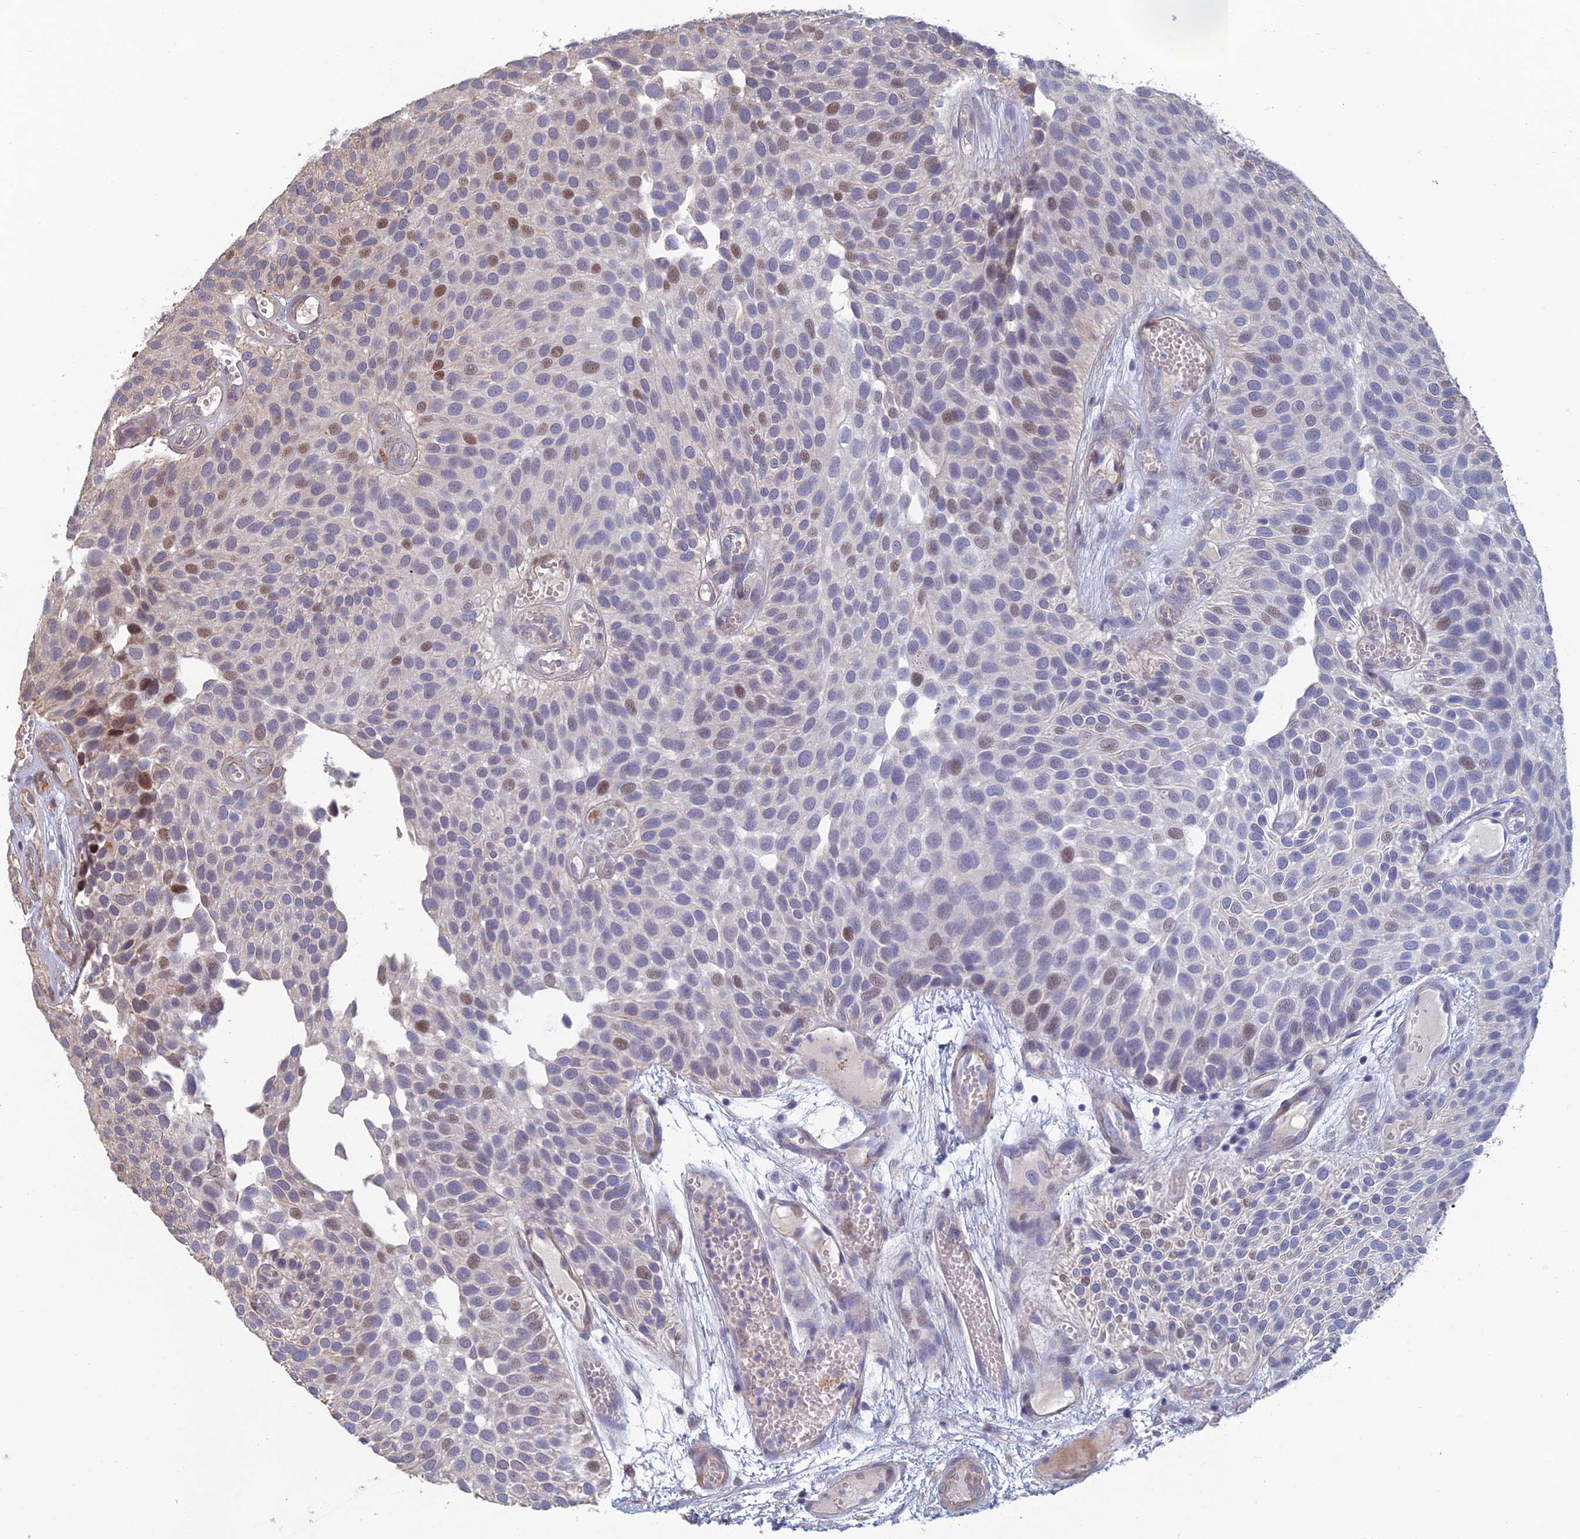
{"staining": {"intensity": "moderate", "quantity": "<25%", "location": "cytoplasmic/membranous,nuclear"}, "tissue": "urothelial cancer", "cell_type": "Tumor cells", "image_type": "cancer", "snomed": [{"axis": "morphology", "description": "Urothelial carcinoma, Low grade"}, {"axis": "topography", "description": "Urinary bladder"}], "caption": "Moderate cytoplasmic/membranous and nuclear staining for a protein is identified in approximately <25% of tumor cells of urothelial carcinoma (low-grade) using immunohistochemistry (IHC).", "gene": "CCDC183", "patient": {"sex": "male", "age": 89}}